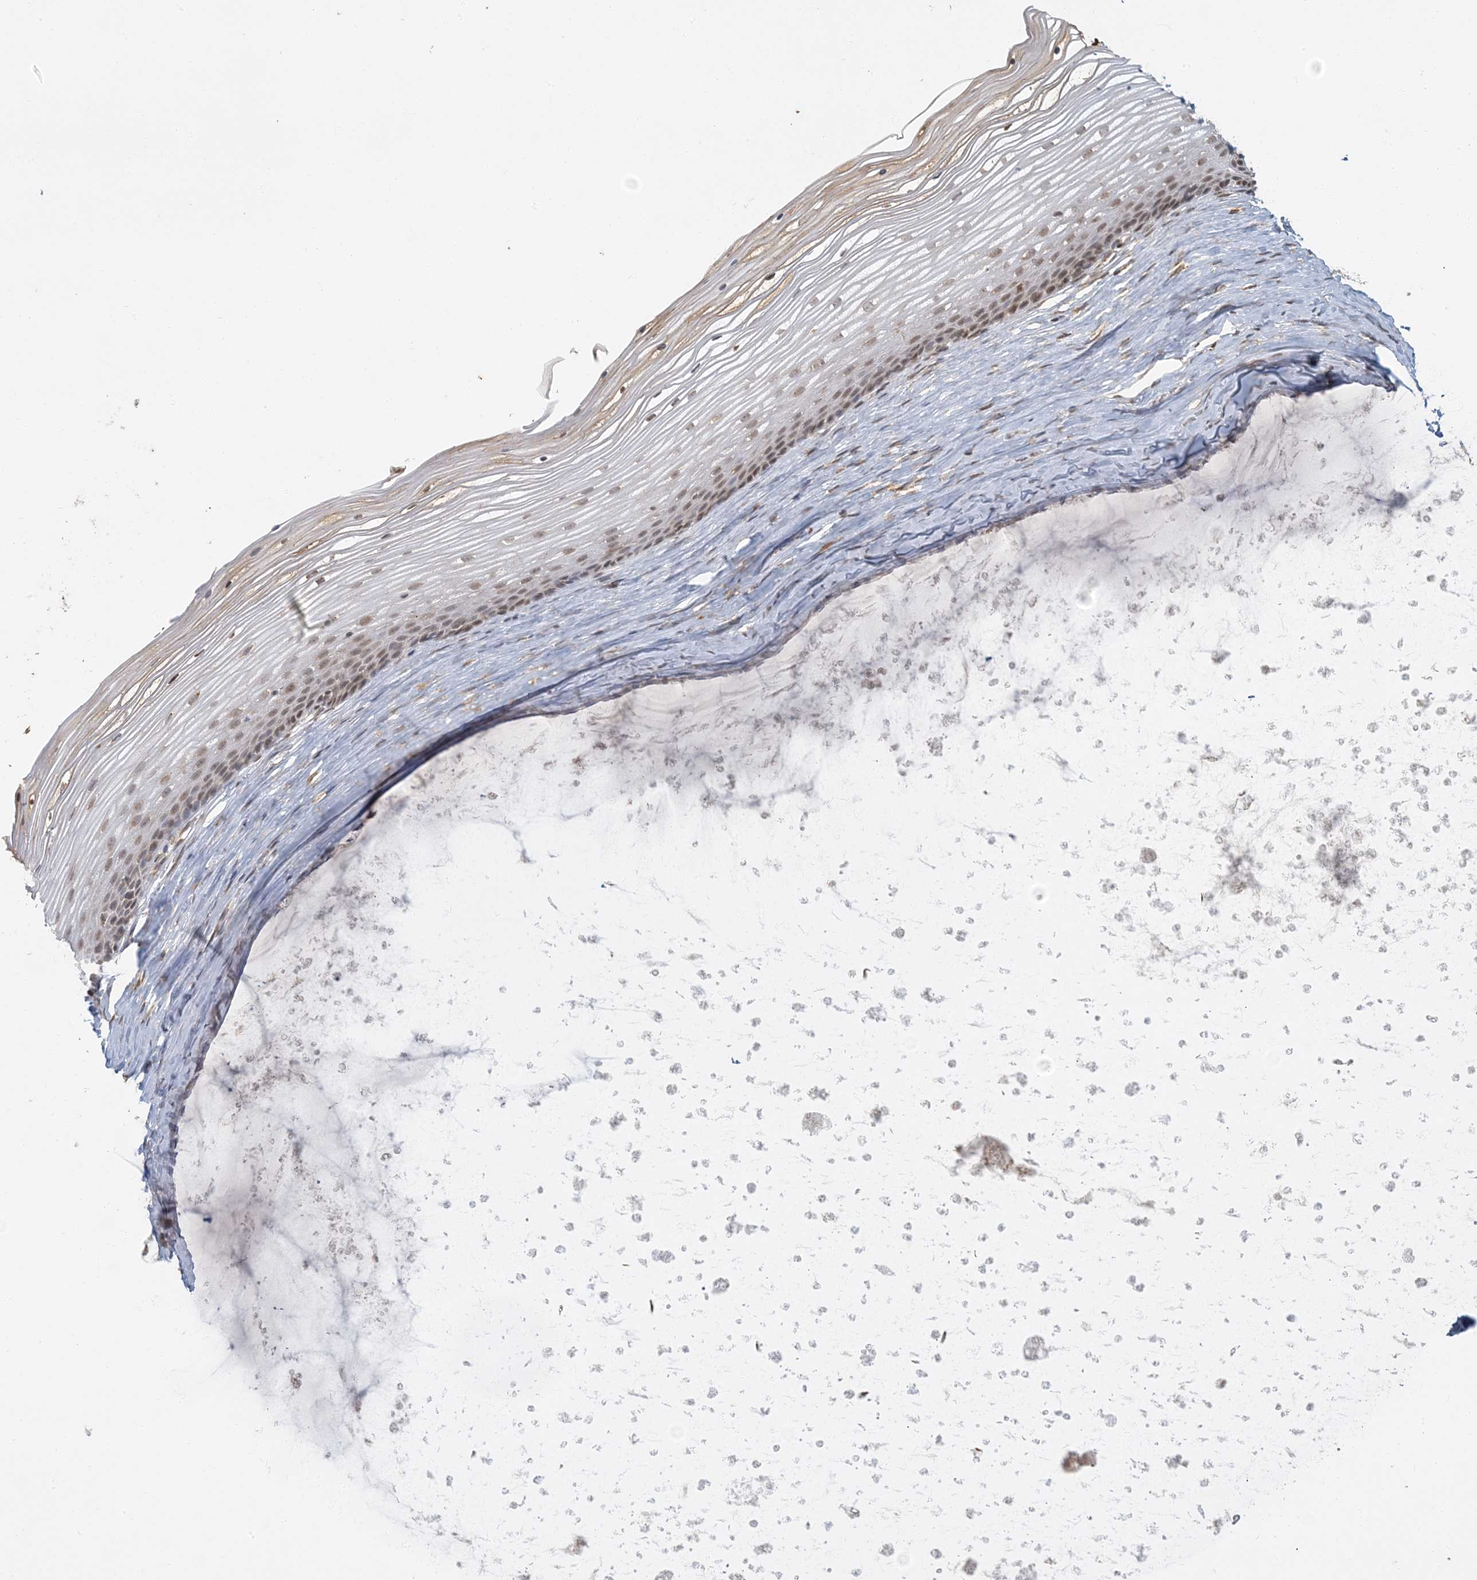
{"staining": {"intensity": "moderate", "quantity": "25%-75%", "location": "cytoplasmic/membranous,nuclear"}, "tissue": "vagina", "cell_type": "Squamous epithelial cells", "image_type": "normal", "snomed": [{"axis": "morphology", "description": "Normal tissue, NOS"}, {"axis": "topography", "description": "Vagina"}, {"axis": "topography", "description": "Cervix"}], "caption": "A histopathology image showing moderate cytoplasmic/membranous,nuclear positivity in approximately 25%-75% of squamous epithelial cells in unremarkable vagina, as visualized by brown immunohistochemical staining.", "gene": "AK9", "patient": {"sex": "female", "age": 40}}